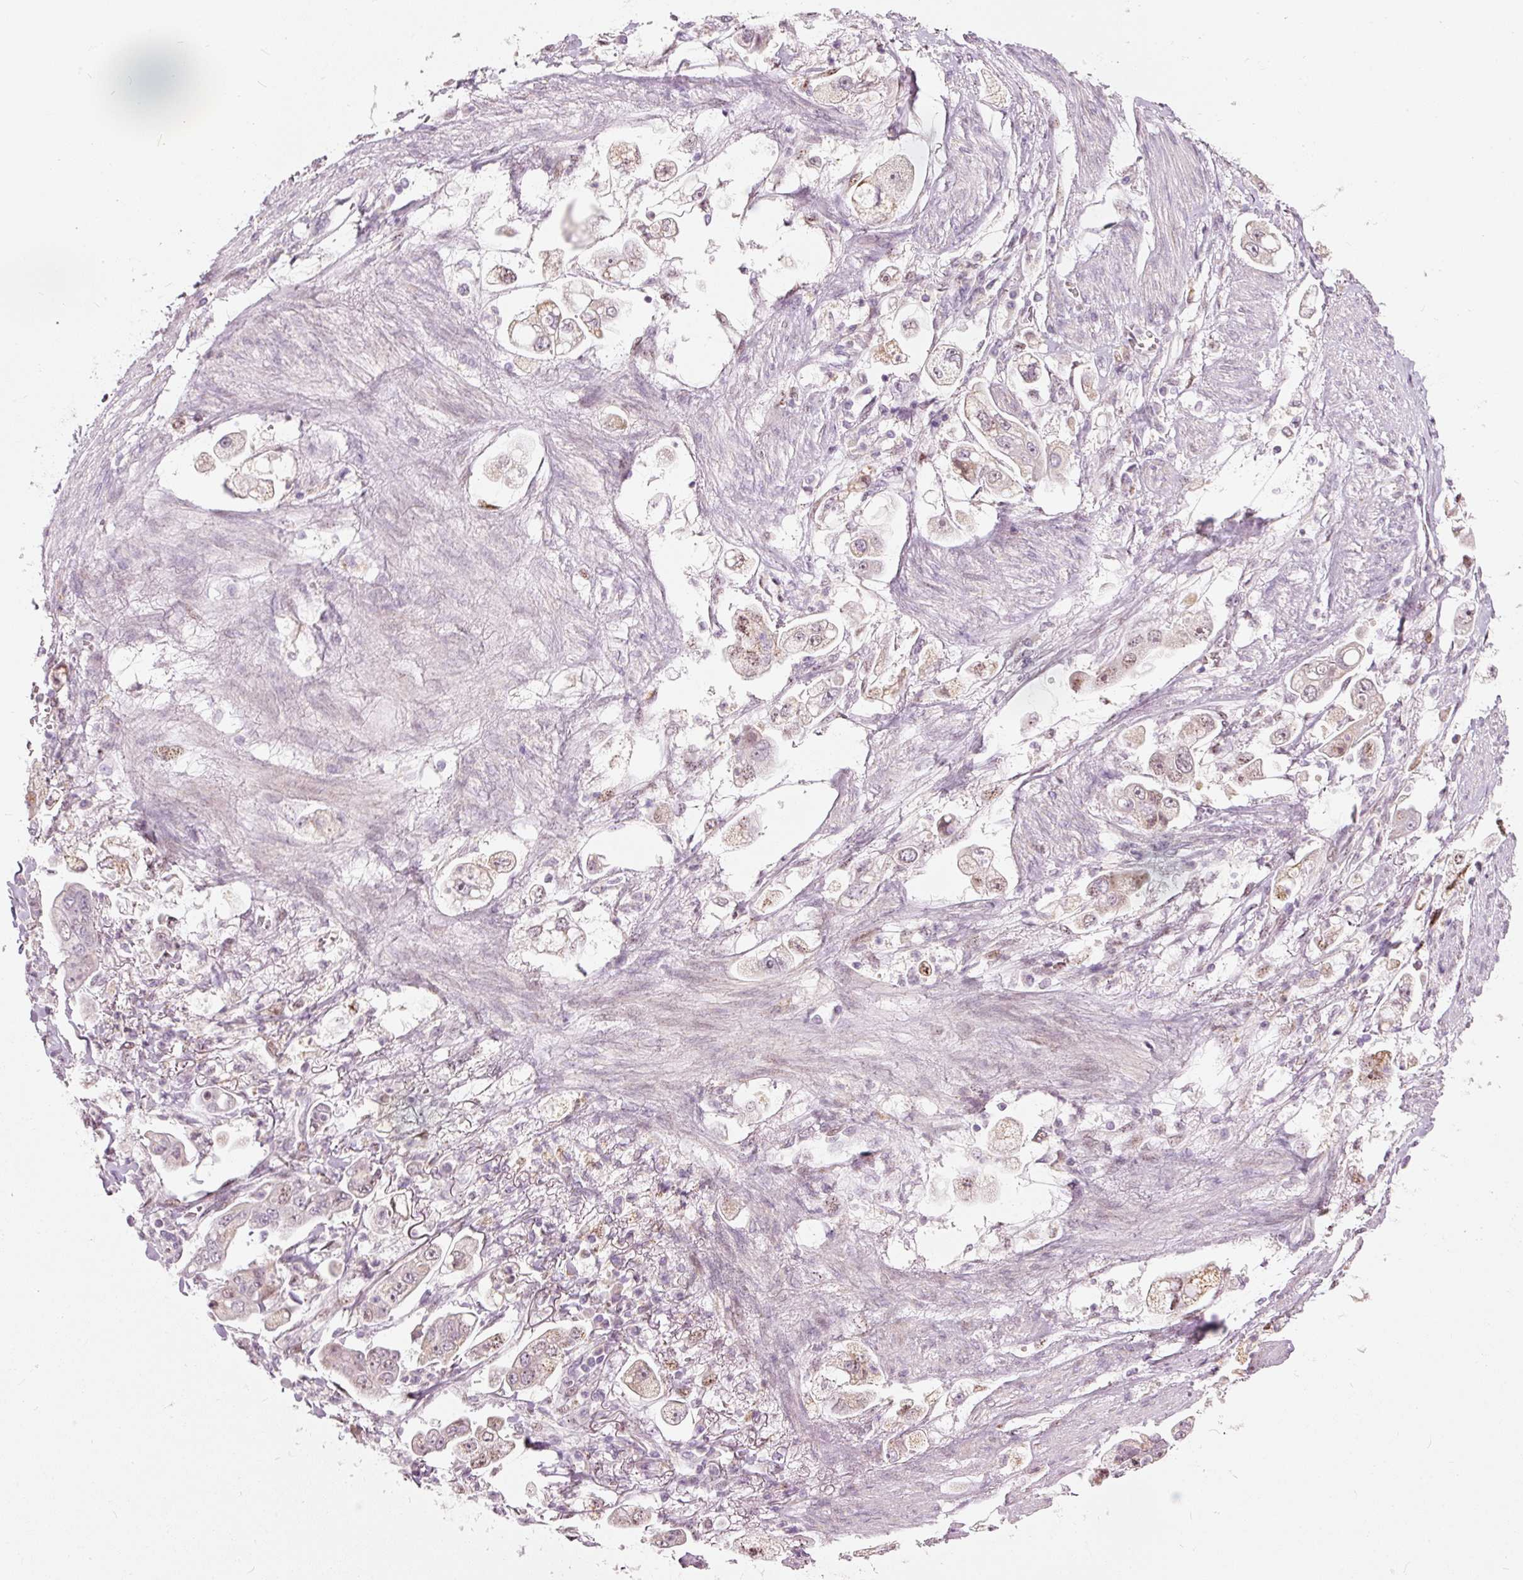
{"staining": {"intensity": "weak", "quantity": "25%-75%", "location": "cytoplasmic/membranous"}, "tissue": "stomach cancer", "cell_type": "Tumor cells", "image_type": "cancer", "snomed": [{"axis": "morphology", "description": "Adenocarcinoma, NOS"}, {"axis": "topography", "description": "Stomach"}], "caption": "Human stomach cancer (adenocarcinoma) stained with a protein marker reveals weak staining in tumor cells.", "gene": "RNF39", "patient": {"sex": "male", "age": 62}}